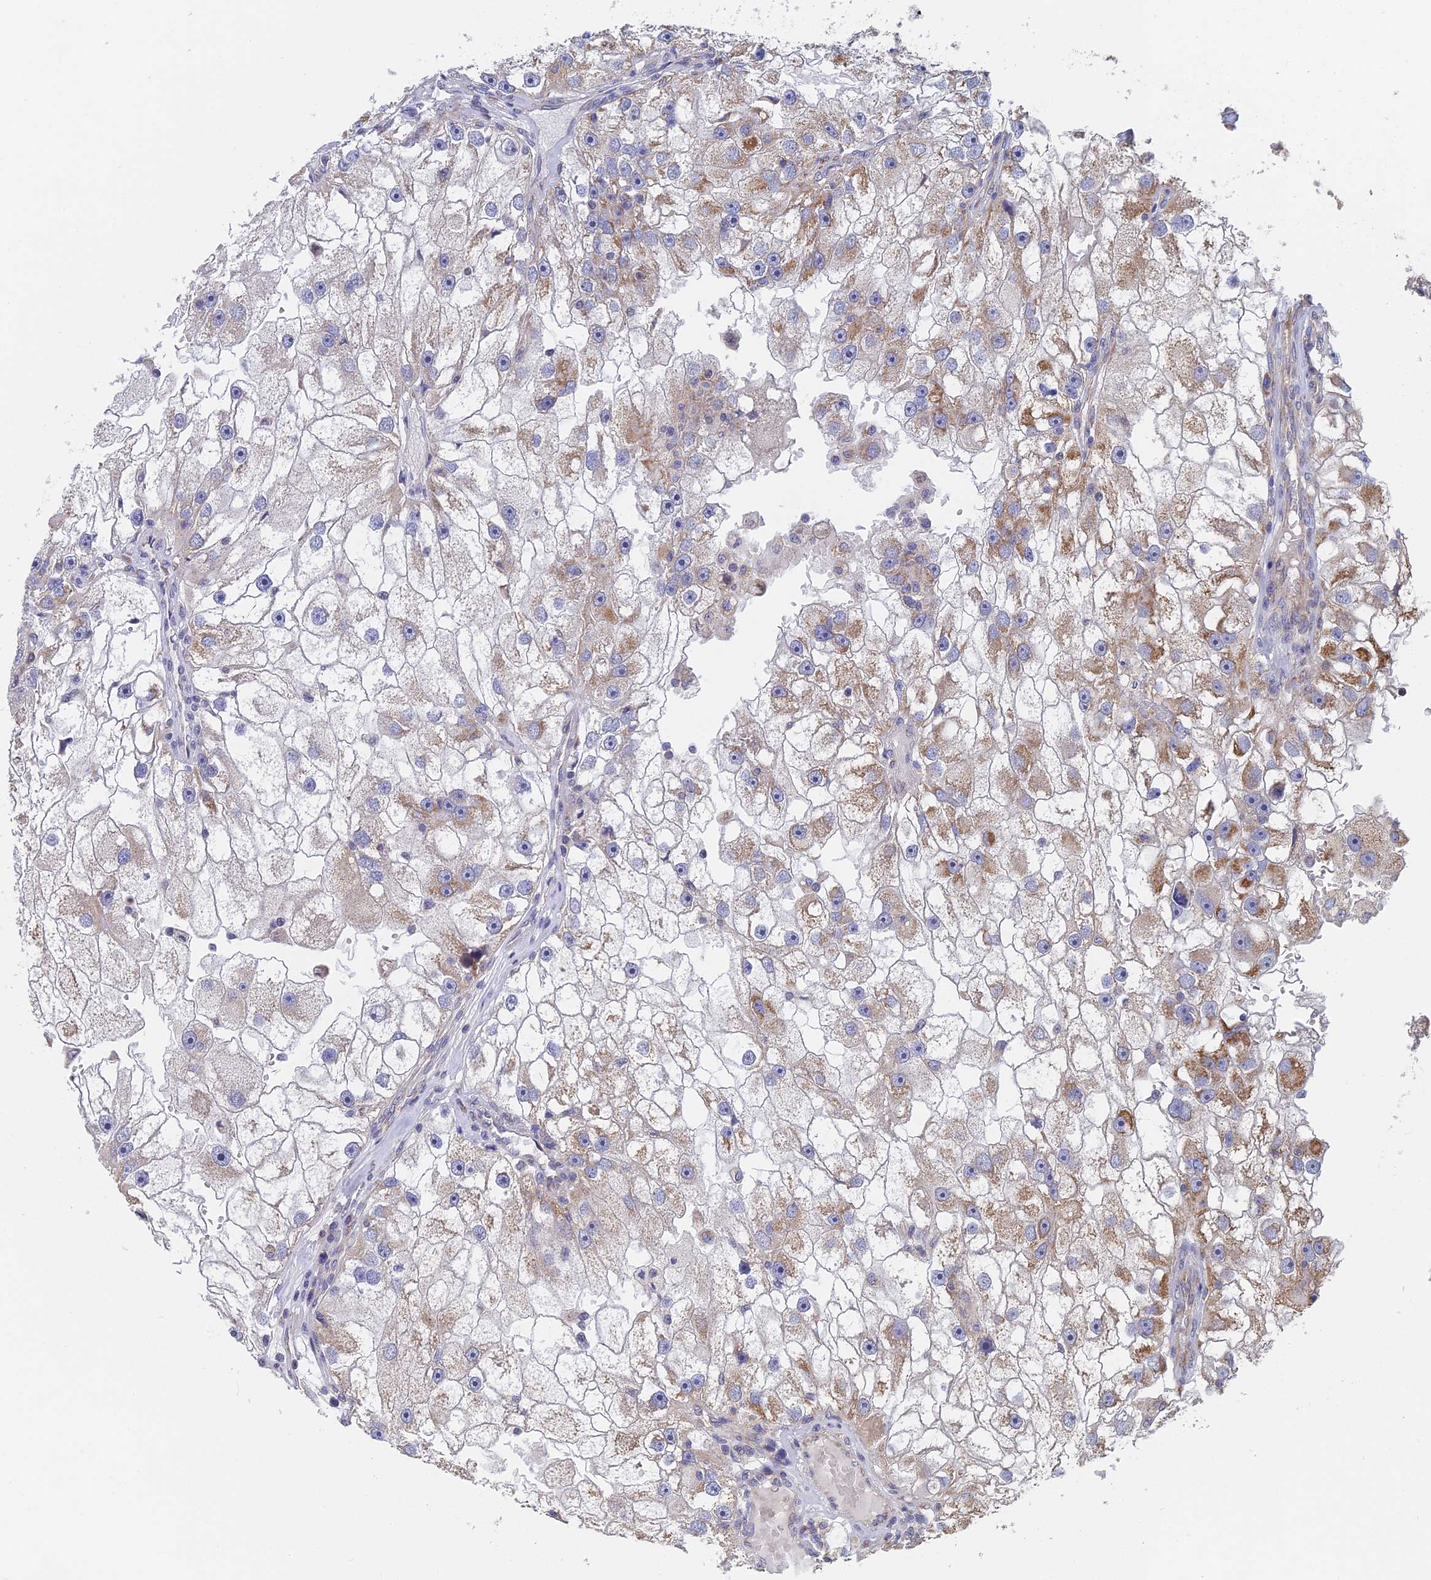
{"staining": {"intensity": "moderate", "quantity": "25%-75%", "location": "cytoplasmic/membranous"}, "tissue": "renal cancer", "cell_type": "Tumor cells", "image_type": "cancer", "snomed": [{"axis": "morphology", "description": "Adenocarcinoma, NOS"}, {"axis": "topography", "description": "Kidney"}], "caption": "Immunohistochemical staining of human renal cancer (adenocarcinoma) displays moderate cytoplasmic/membranous protein expression in approximately 25%-75% of tumor cells.", "gene": "ECSIT", "patient": {"sex": "male", "age": 63}}